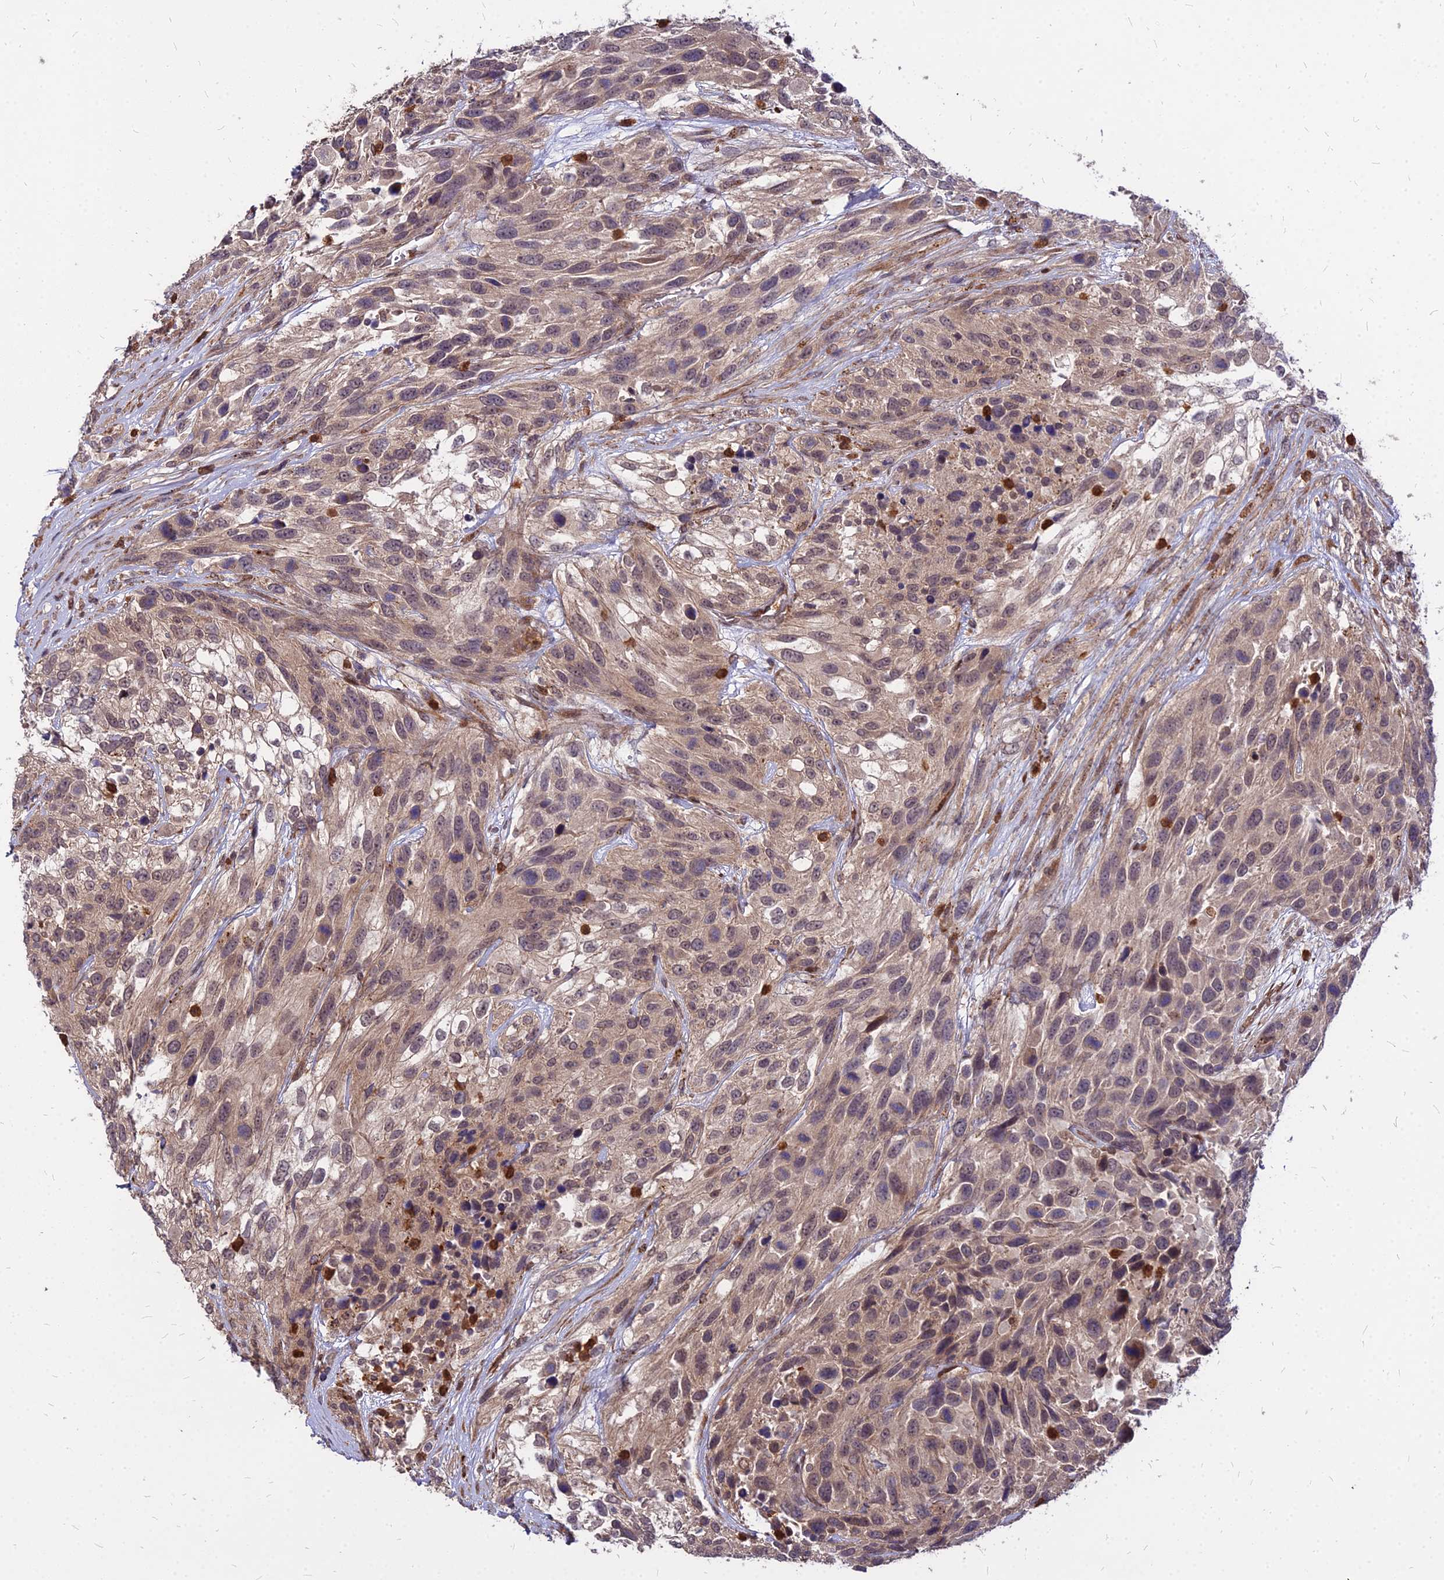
{"staining": {"intensity": "weak", "quantity": "25%-75%", "location": "cytoplasmic/membranous"}, "tissue": "urothelial cancer", "cell_type": "Tumor cells", "image_type": "cancer", "snomed": [{"axis": "morphology", "description": "Urothelial carcinoma, High grade"}, {"axis": "topography", "description": "Urinary bladder"}], "caption": "Protein expression analysis of human urothelial cancer reveals weak cytoplasmic/membranous positivity in about 25%-75% of tumor cells.", "gene": "APBA3", "patient": {"sex": "female", "age": 70}}